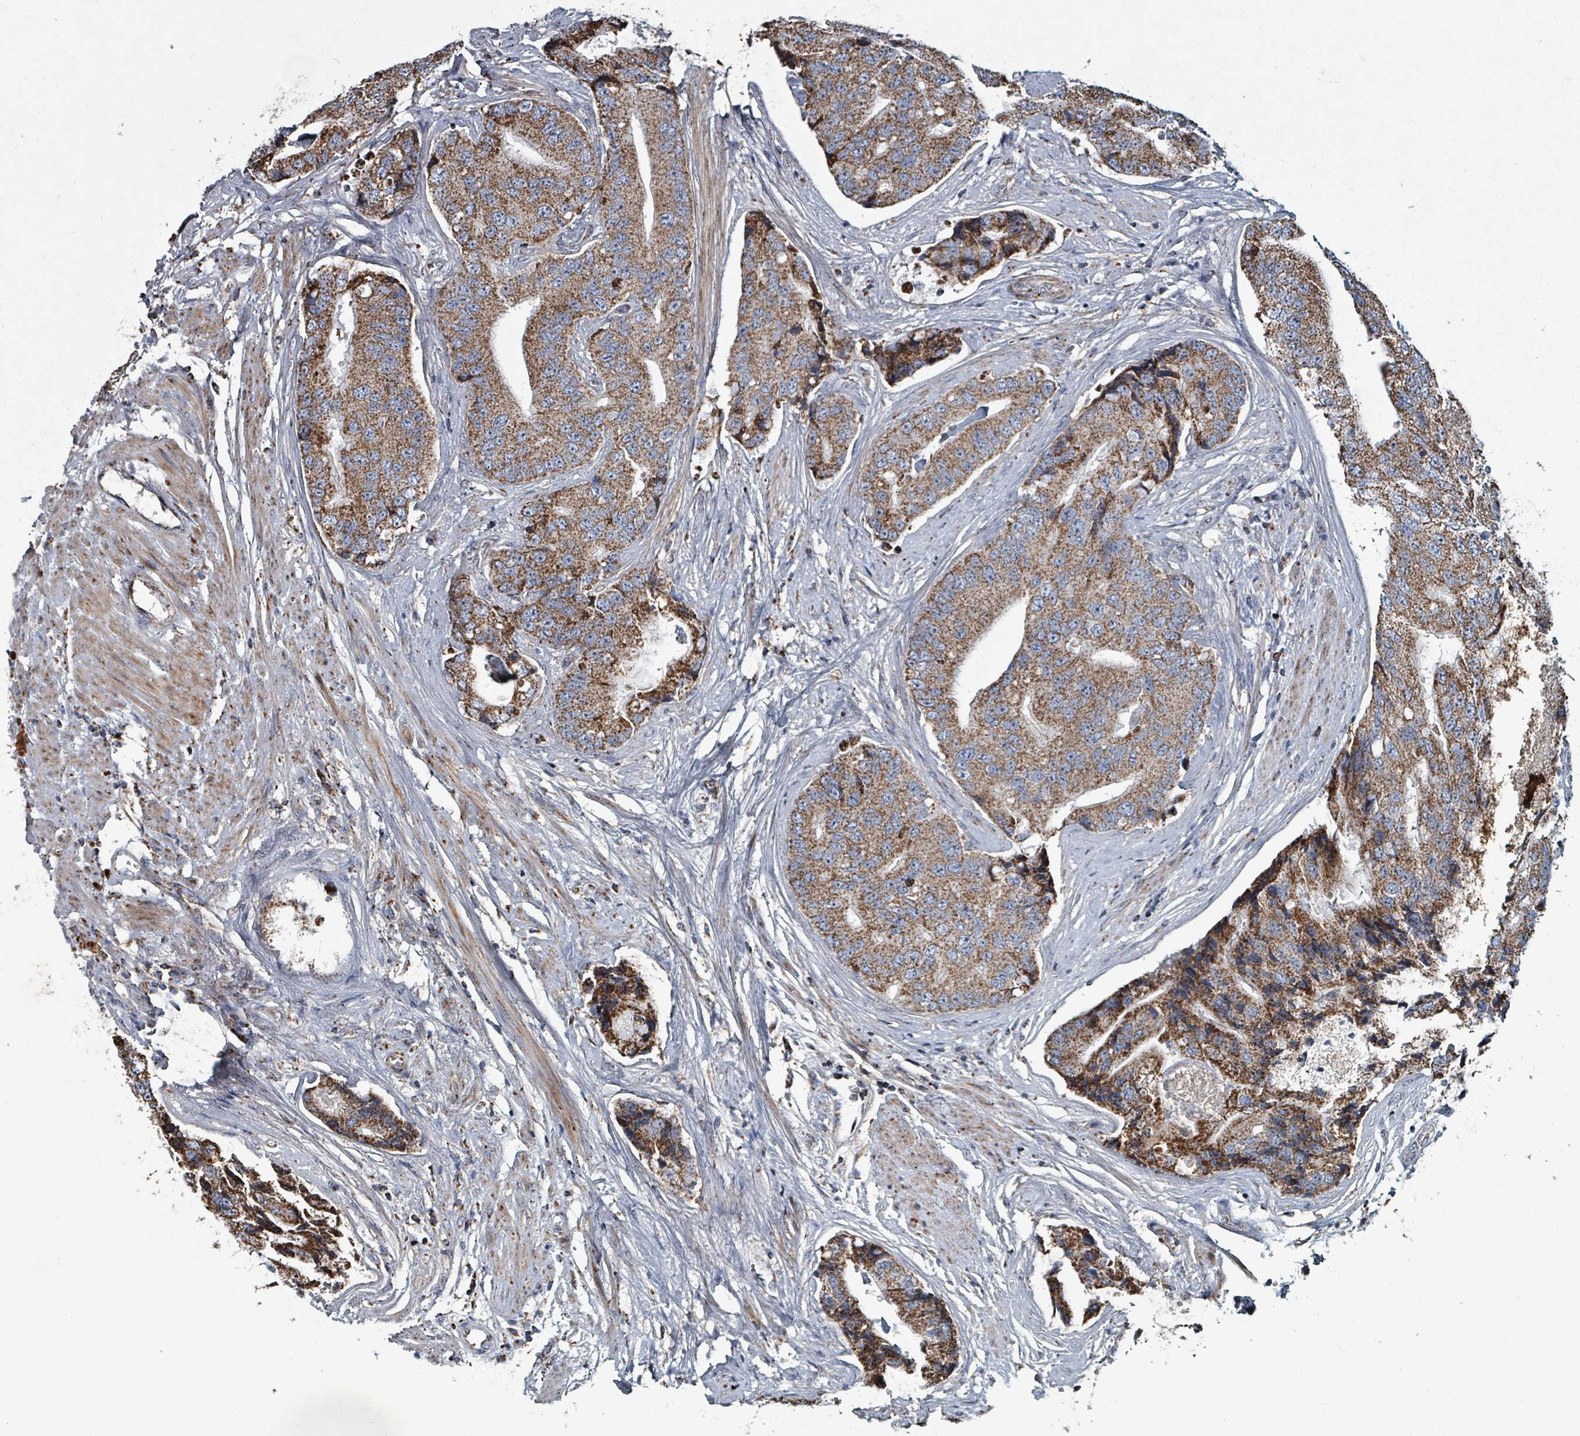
{"staining": {"intensity": "moderate", "quantity": ">75%", "location": "cytoplasmic/membranous"}, "tissue": "prostate cancer", "cell_type": "Tumor cells", "image_type": "cancer", "snomed": [{"axis": "morphology", "description": "Adenocarcinoma, High grade"}, {"axis": "topography", "description": "Prostate"}], "caption": "This histopathology image displays immunohistochemistry (IHC) staining of high-grade adenocarcinoma (prostate), with medium moderate cytoplasmic/membranous staining in approximately >75% of tumor cells.", "gene": "ABHD18", "patient": {"sex": "male", "age": 70}}